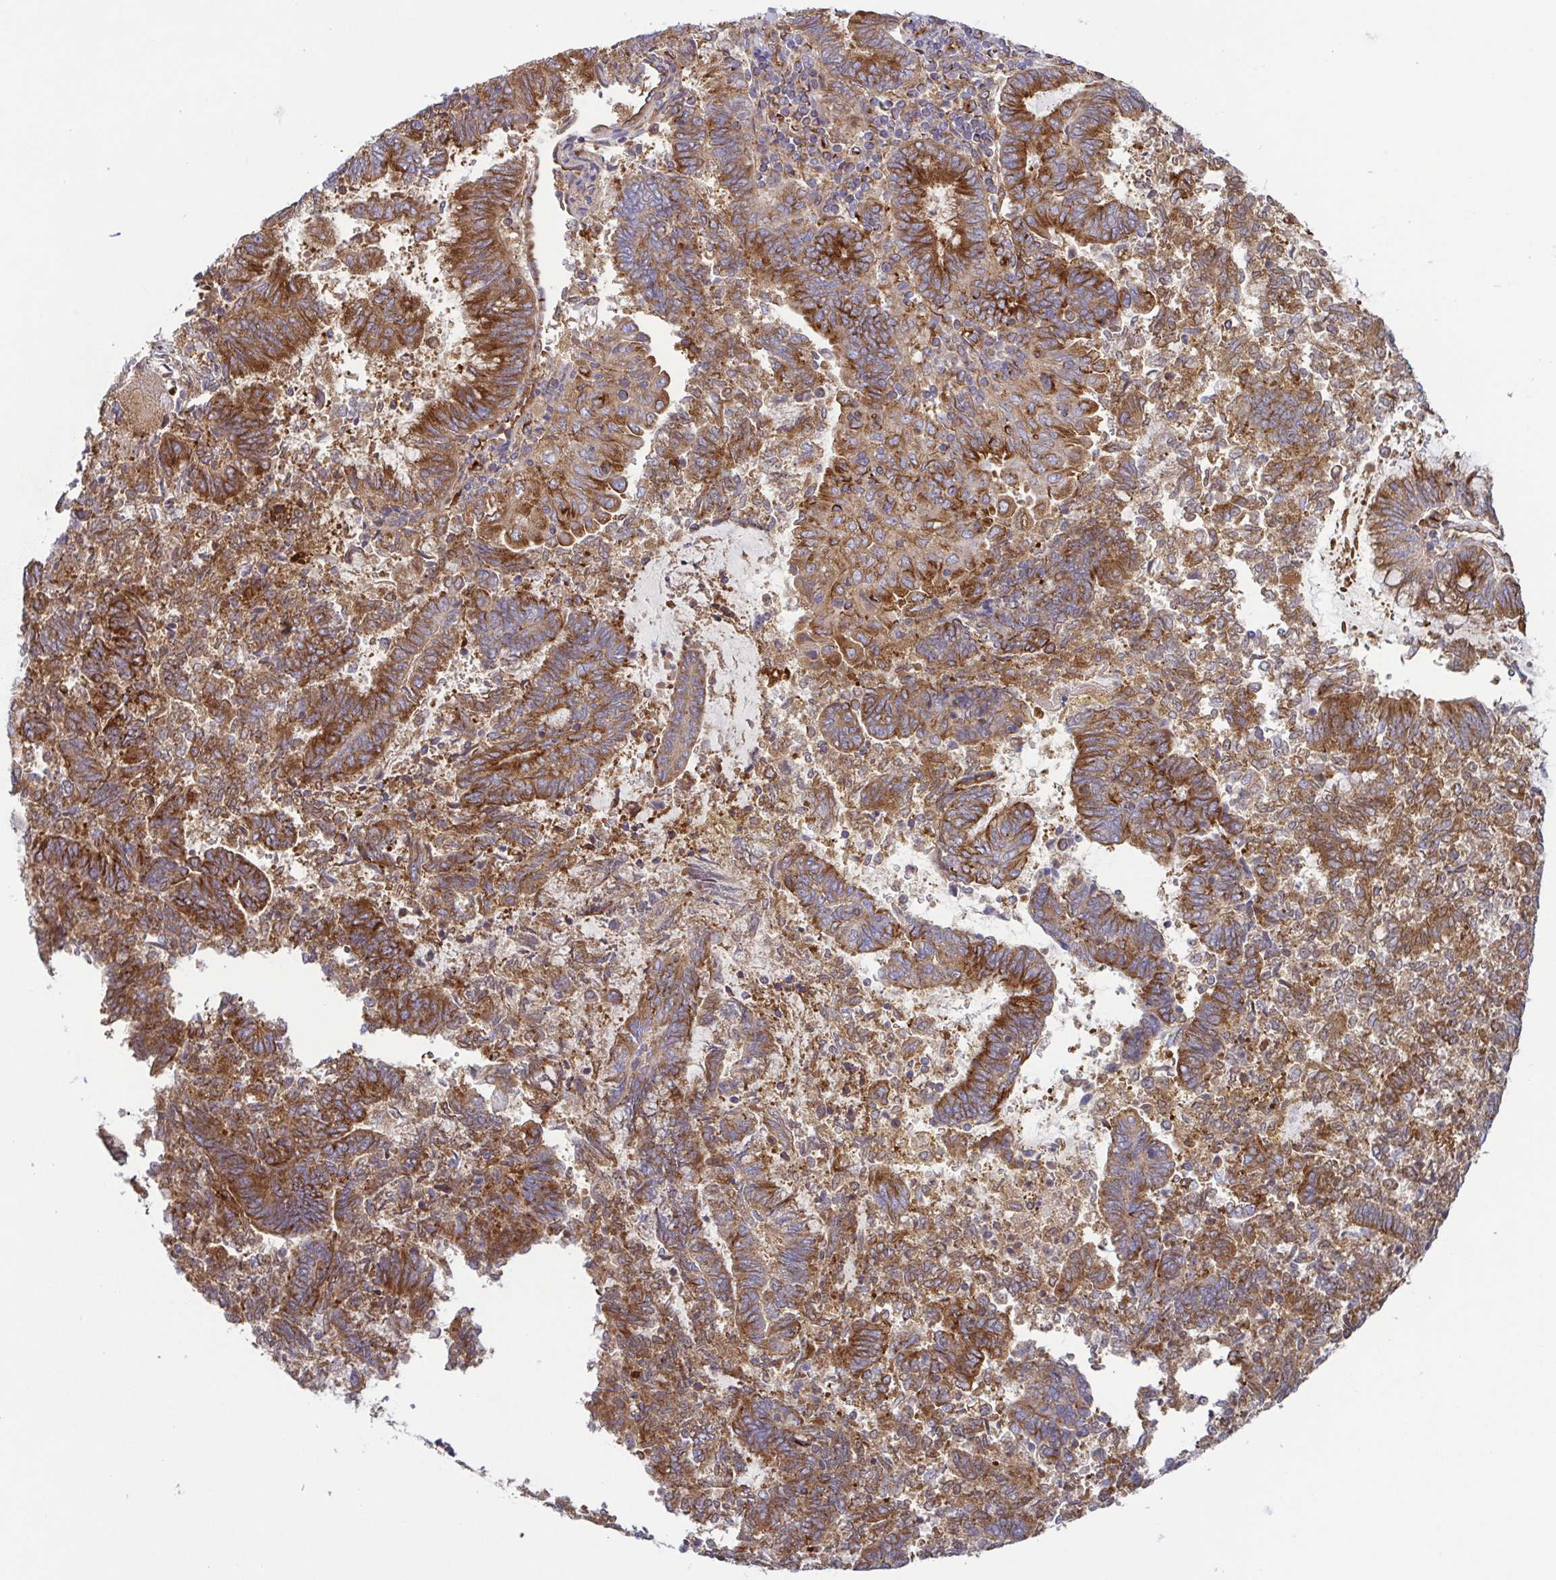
{"staining": {"intensity": "strong", "quantity": ">75%", "location": "cytoplasmic/membranous"}, "tissue": "endometrial cancer", "cell_type": "Tumor cells", "image_type": "cancer", "snomed": [{"axis": "morphology", "description": "Adenocarcinoma, NOS"}, {"axis": "topography", "description": "Endometrium"}], "caption": "Immunohistochemistry (DAB (3,3'-diaminobenzidine)) staining of human endometrial cancer (adenocarcinoma) exhibits strong cytoplasmic/membranous protein expression in approximately >75% of tumor cells. The protein is stained brown, and the nuclei are stained in blue (DAB (3,3'-diaminobenzidine) IHC with brightfield microscopy, high magnification).", "gene": "KIF5B", "patient": {"sex": "female", "age": 65}}